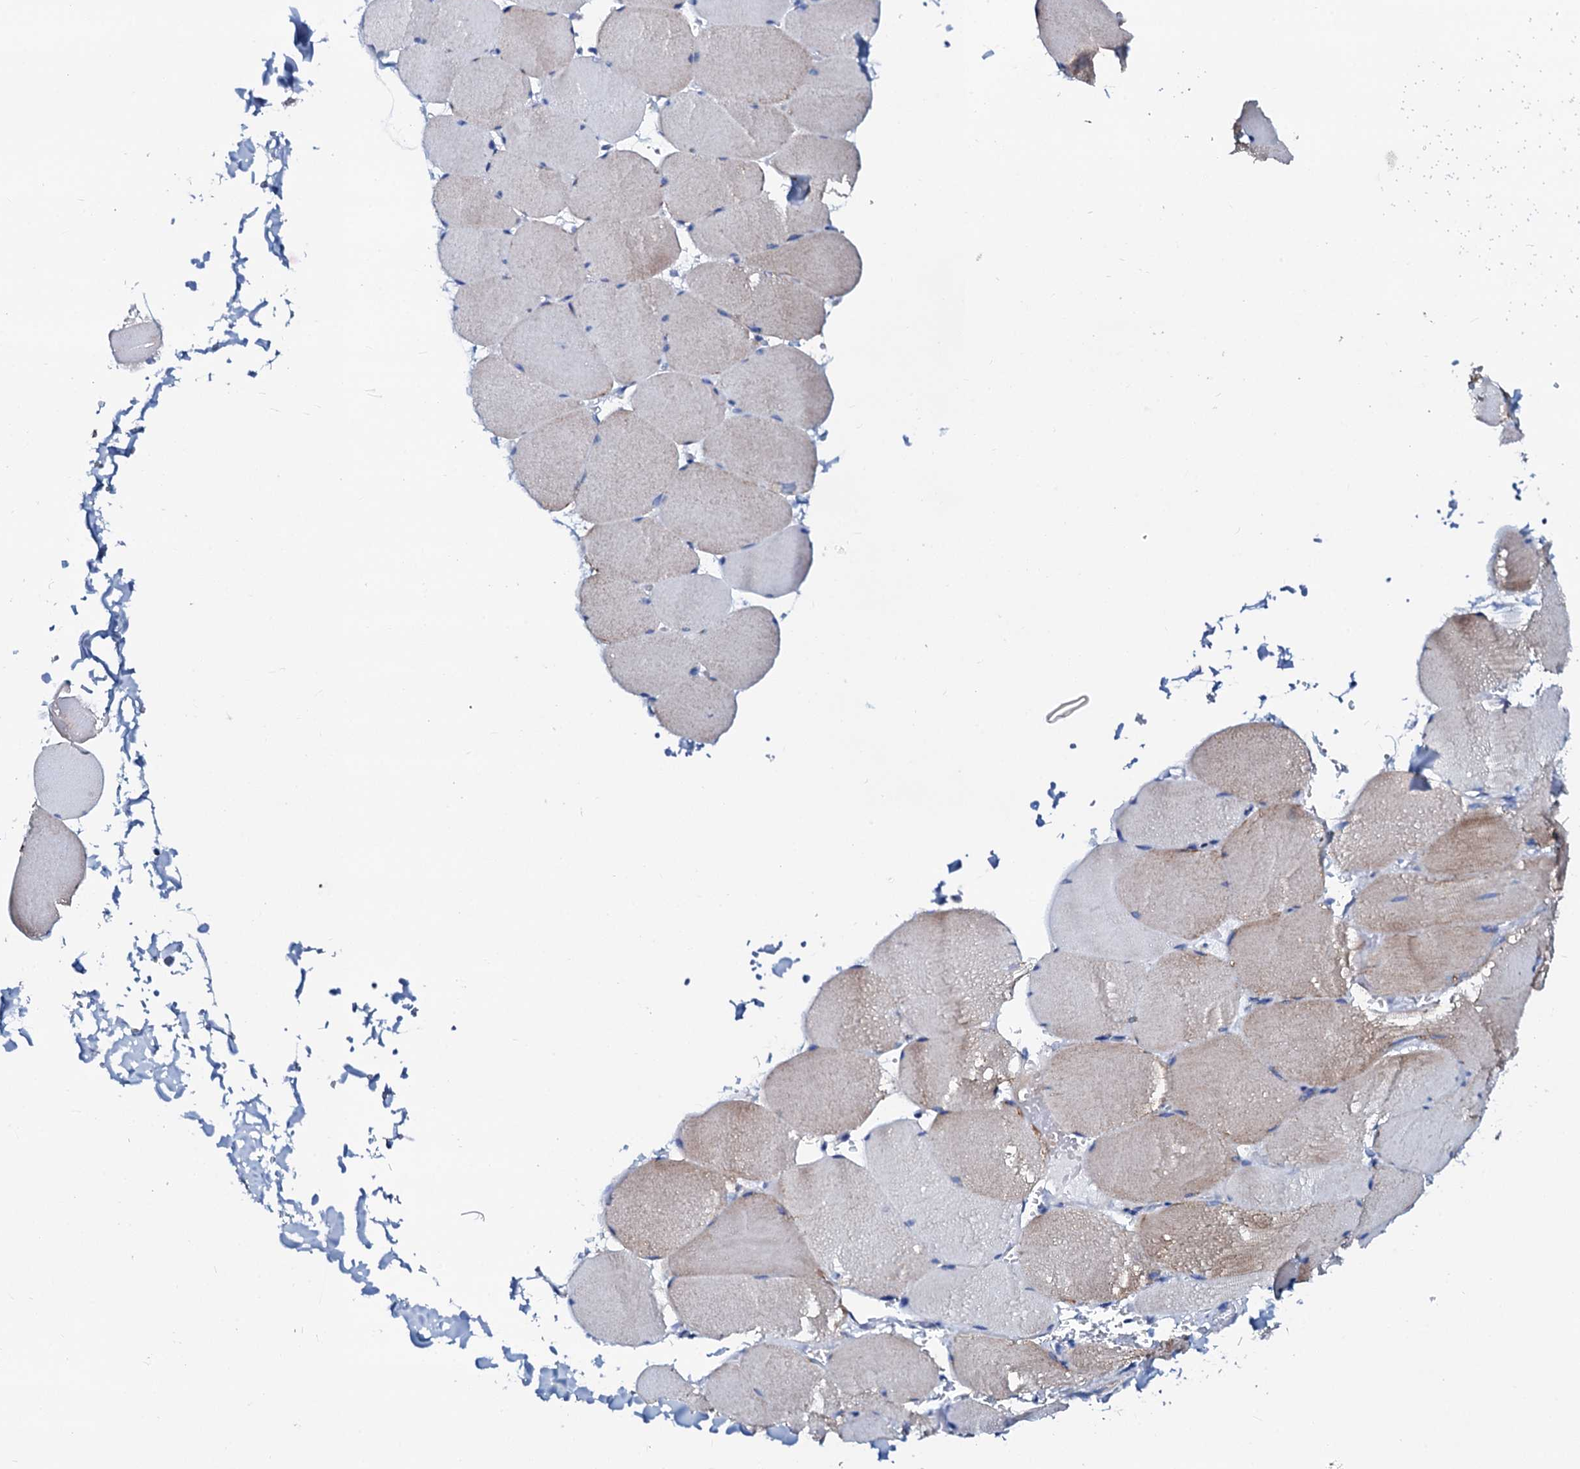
{"staining": {"intensity": "moderate", "quantity": "25%-75%", "location": "cytoplasmic/membranous"}, "tissue": "skeletal muscle", "cell_type": "Myocytes", "image_type": "normal", "snomed": [{"axis": "morphology", "description": "Normal tissue, NOS"}, {"axis": "topography", "description": "Skeletal muscle"}, {"axis": "topography", "description": "Head-Neck"}], "caption": "Normal skeletal muscle displays moderate cytoplasmic/membranous staining in approximately 25%-75% of myocytes, visualized by immunohistochemistry.", "gene": "SLC37A4", "patient": {"sex": "male", "age": 66}}